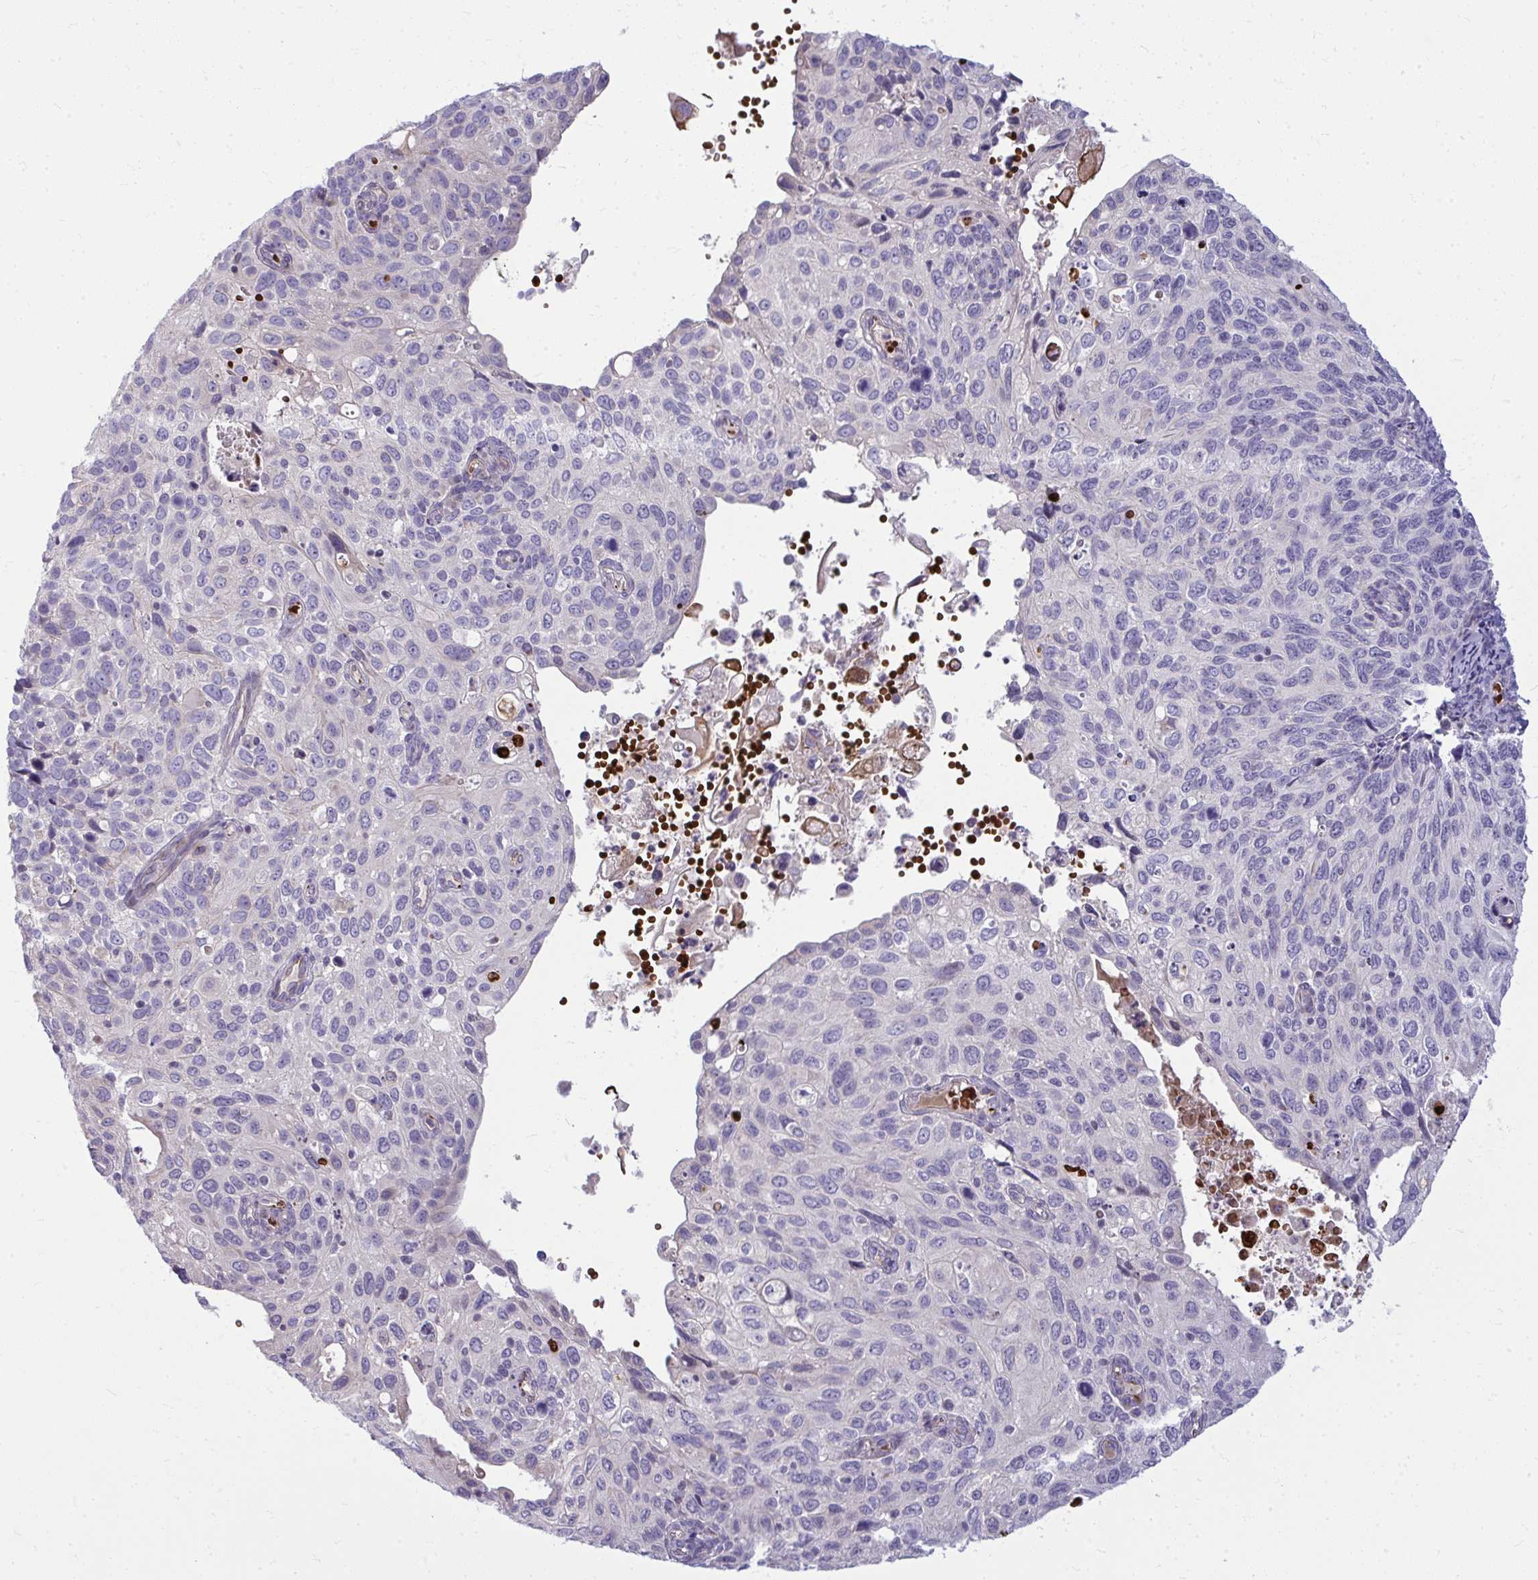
{"staining": {"intensity": "negative", "quantity": "none", "location": "none"}, "tissue": "cervical cancer", "cell_type": "Tumor cells", "image_type": "cancer", "snomed": [{"axis": "morphology", "description": "Squamous cell carcinoma, NOS"}, {"axis": "topography", "description": "Cervix"}], "caption": "Tumor cells are negative for brown protein staining in squamous cell carcinoma (cervical). The staining was performed using DAB (3,3'-diaminobenzidine) to visualize the protein expression in brown, while the nuclei were stained in blue with hematoxylin (Magnification: 20x).", "gene": "SLC14A1", "patient": {"sex": "female", "age": 70}}